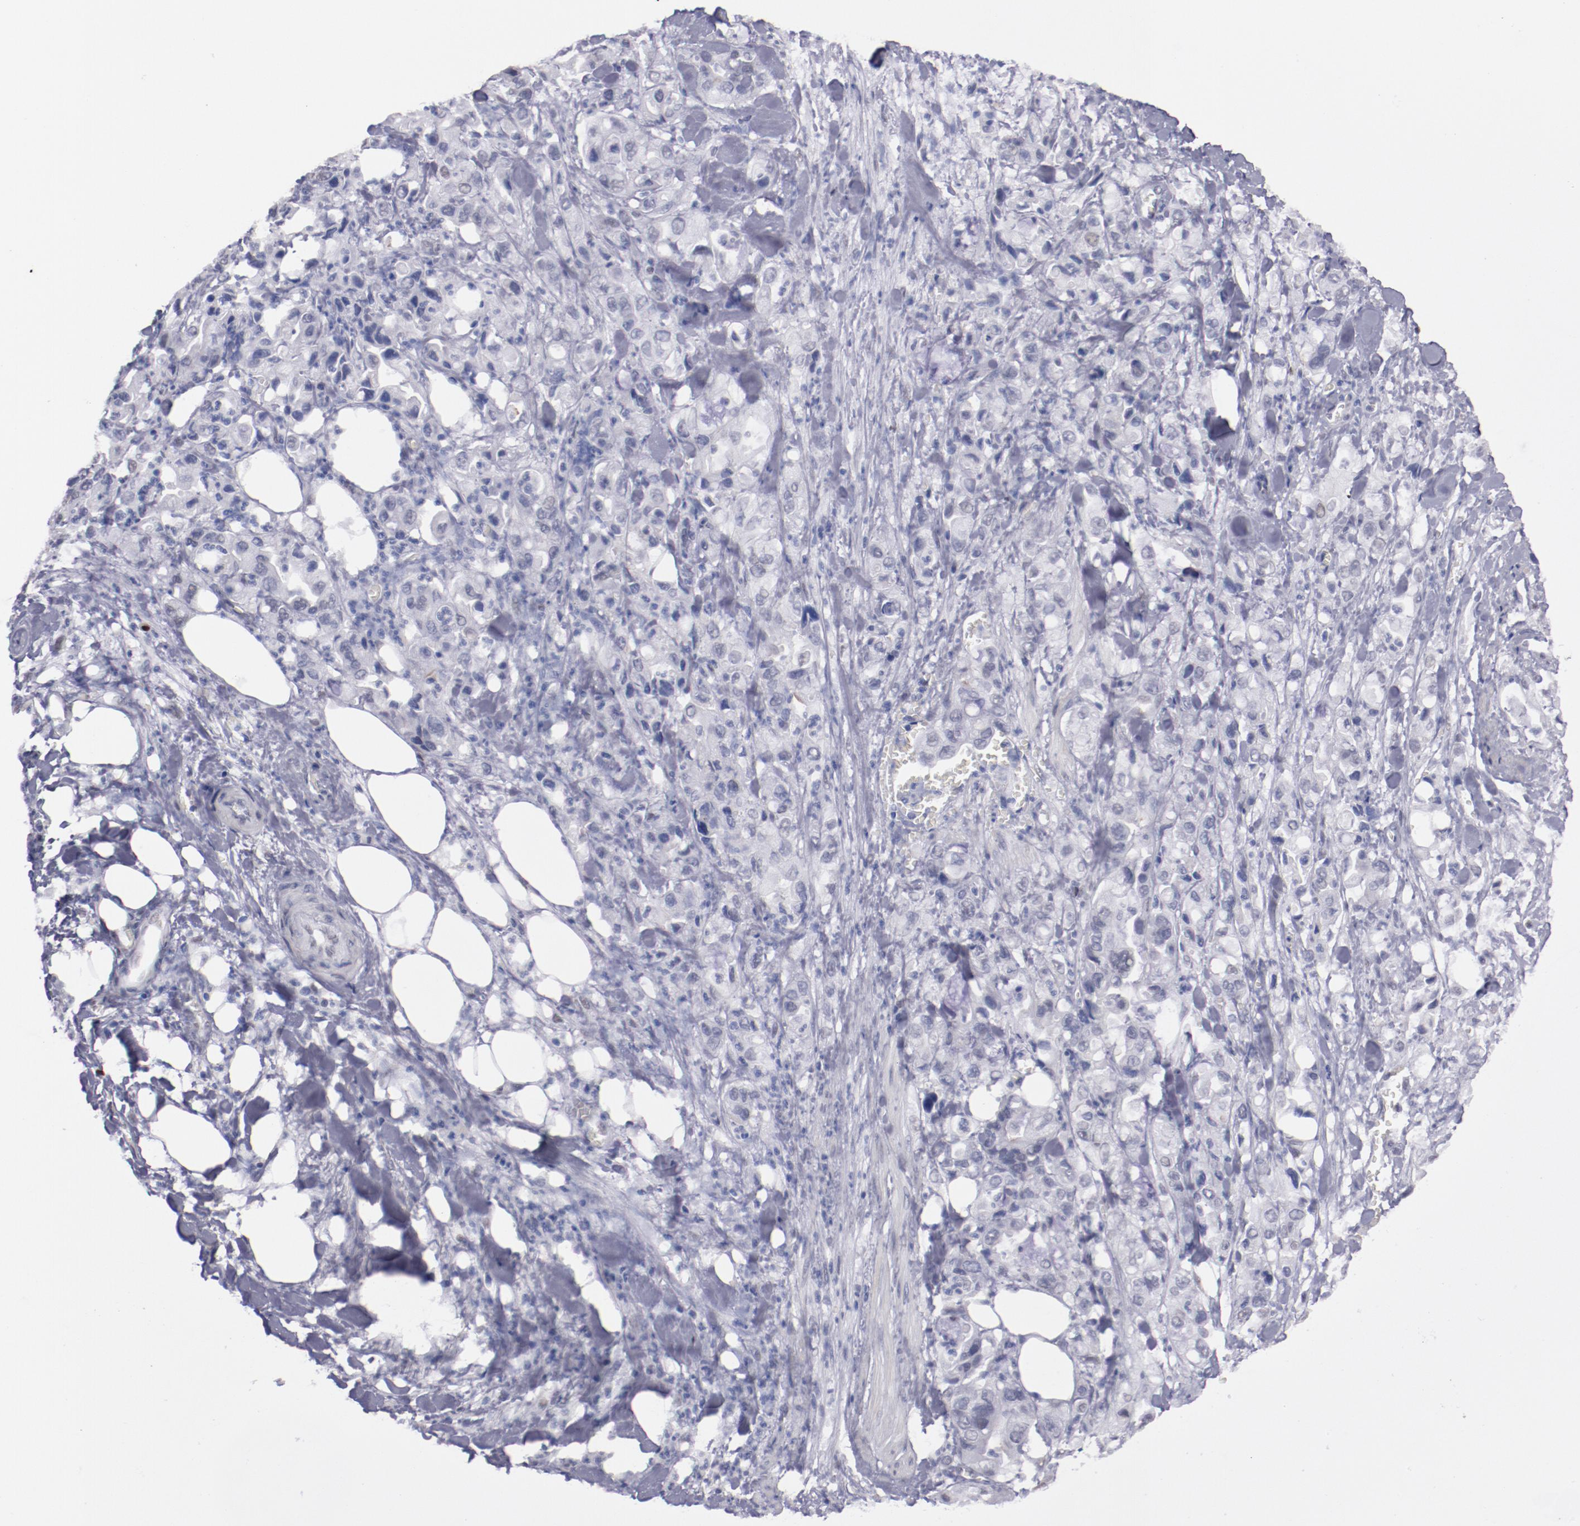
{"staining": {"intensity": "negative", "quantity": "none", "location": "none"}, "tissue": "pancreatic cancer", "cell_type": "Tumor cells", "image_type": "cancer", "snomed": [{"axis": "morphology", "description": "Adenocarcinoma, NOS"}, {"axis": "topography", "description": "Pancreas"}], "caption": "Tumor cells show no significant staining in pancreatic adenocarcinoma. (Stains: DAB (3,3'-diaminobenzidine) IHC with hematoxylin counter stain, Microscopy: brightfield microscopy at high magnification).", "gene": "IRF4", "patient": {"sex": "male", "age": 70}}